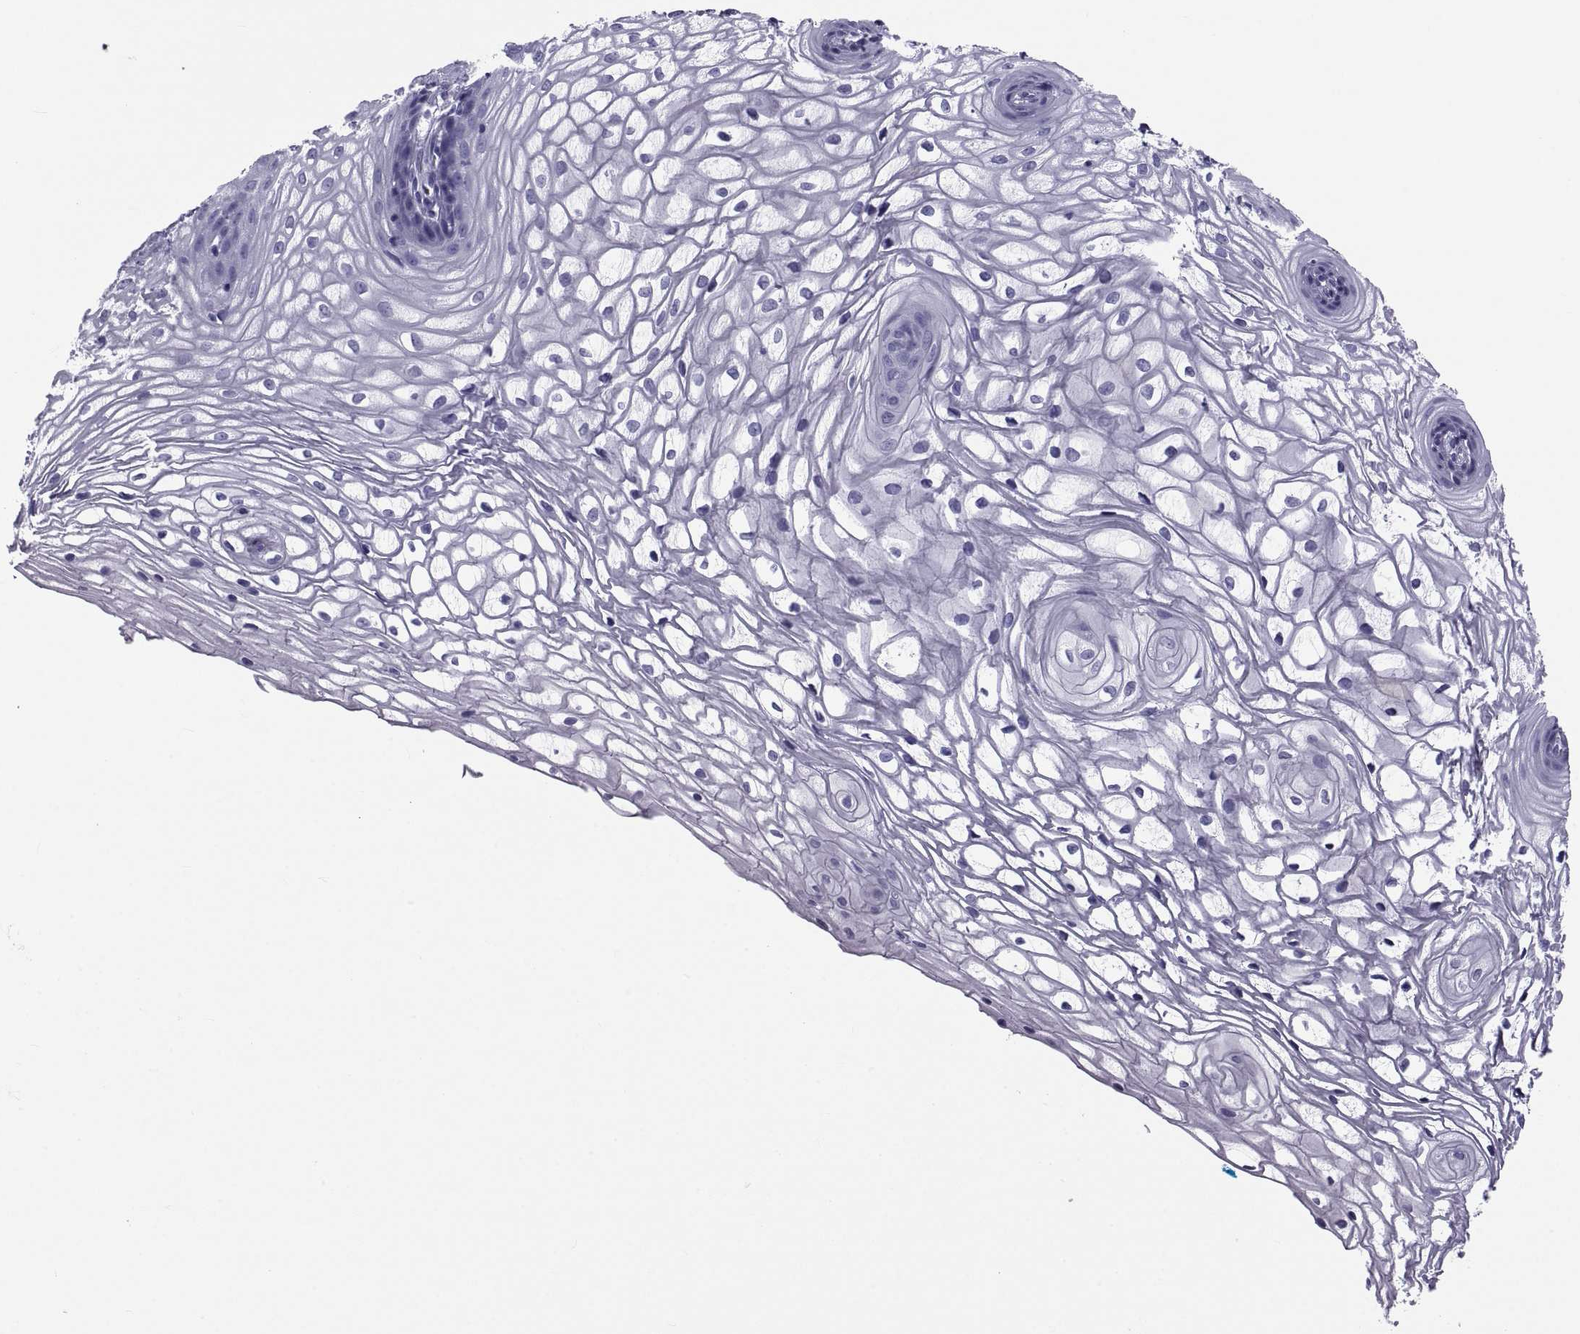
{"staining": {"intensity": "negative", "quantity": "none", "location": "none"}, "tissue": "vagina", "cell_type": "Squamous epithelial cells", "image_type": "normal", "snomed": [{"axis": "morphology", "description": "Normal tissue, NOS"}, {"axis": "topography", "description": "Vagina"}], "caption": "Photomicrograph shows no significant protein expression in squamous epithelial cells of normal vagina.", "gene": "NPTX2", "patient": {"sex": "female", "age": 34}}